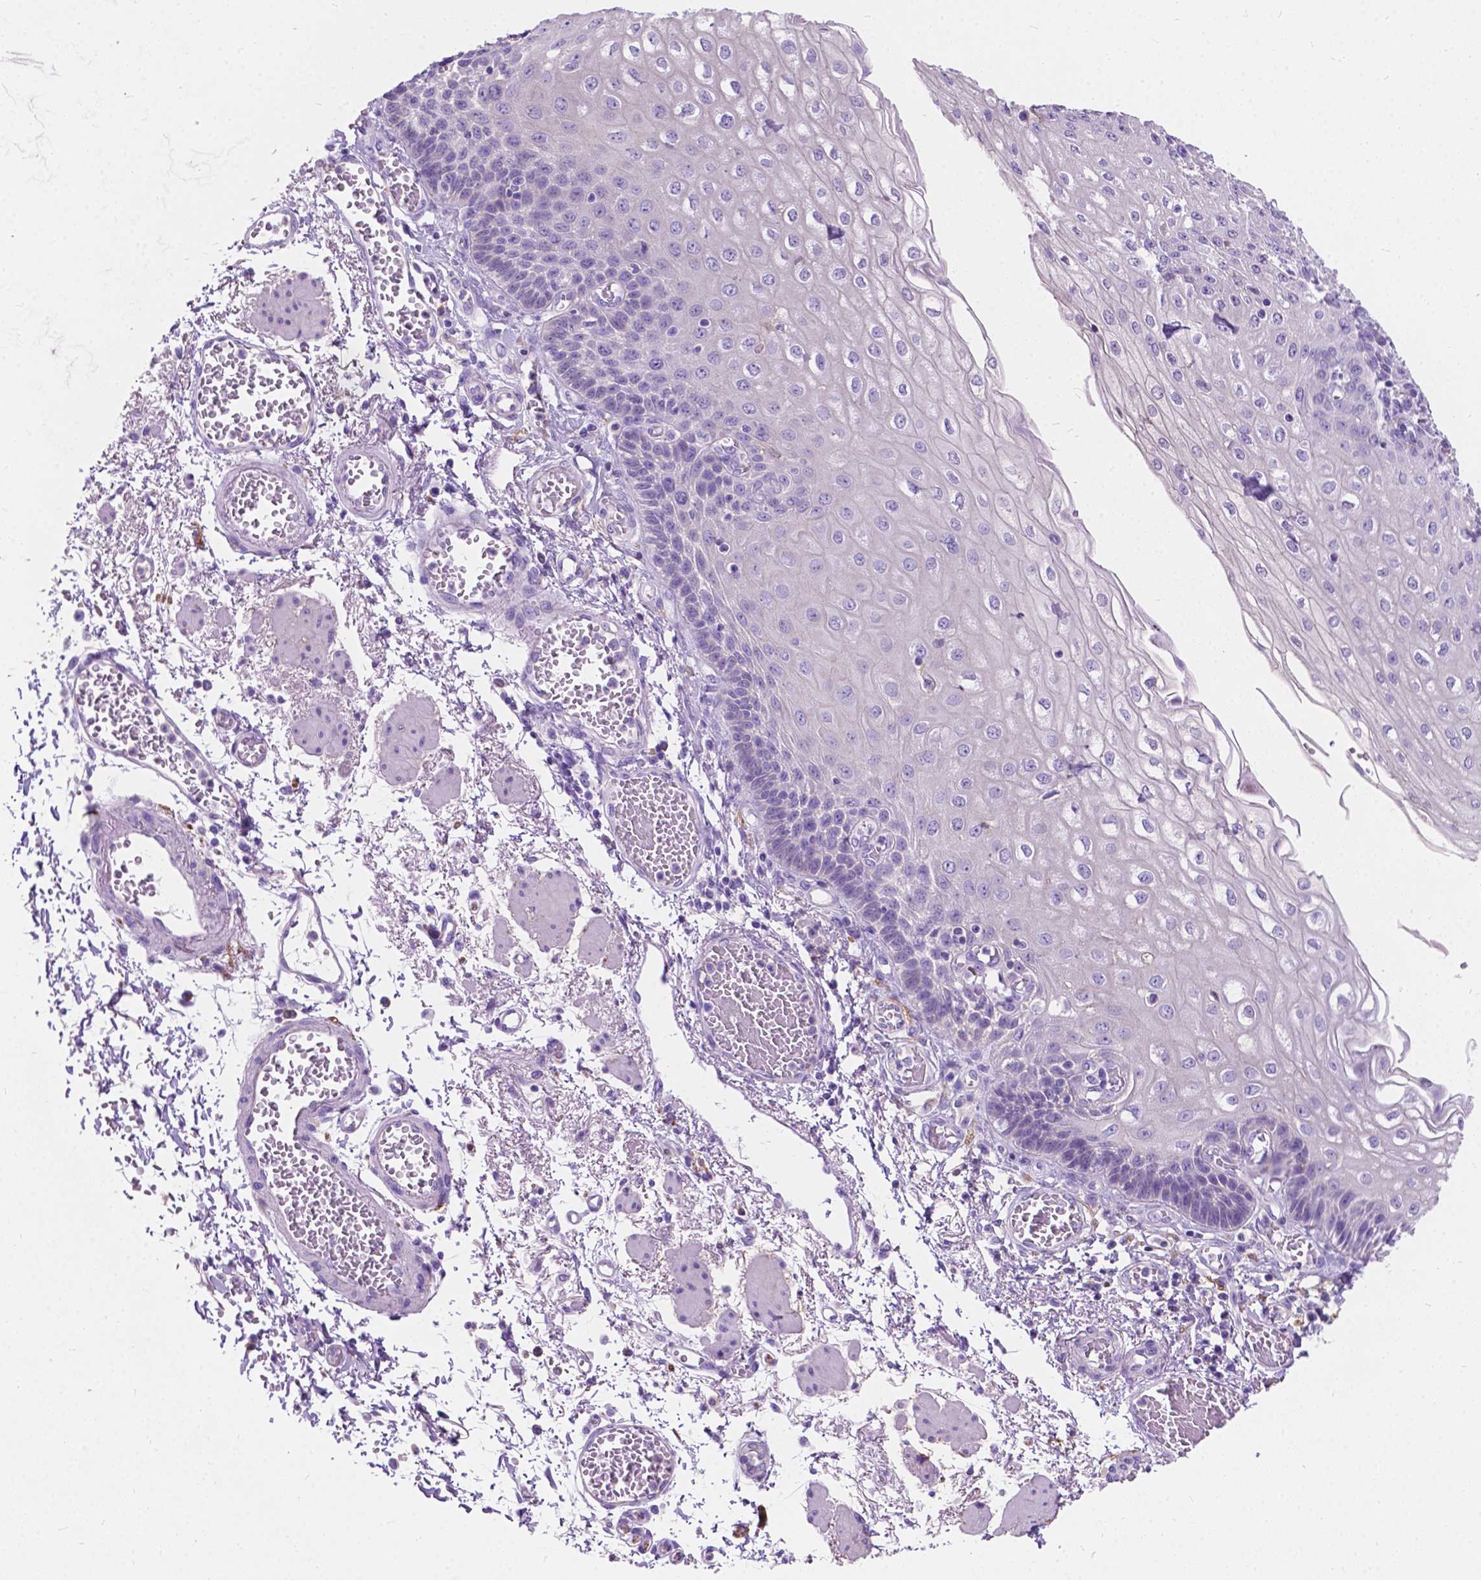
{"staining": {"intensity": "negative", "quantity": "none", "location": "none"}, "tissue": "esophagus", "cell_type": "Squamous epithelial cells", "image_type": "normal", "snomed": [{"axis": "morphology", "description": "Normal tissue, NOS"}, {"axis": "morphology", "description": "Adenocarcinoma, NOS"}, {"axis": "topography", "description": "Esophagus"}], "caption": "IHC micrograph of normal esophagus: human esophagus stained with DAB exhibits no significant protein staining in squamous epithelial cells.", "gene": "GNAO1", "patient": {"sex": "male", "age": 81}}